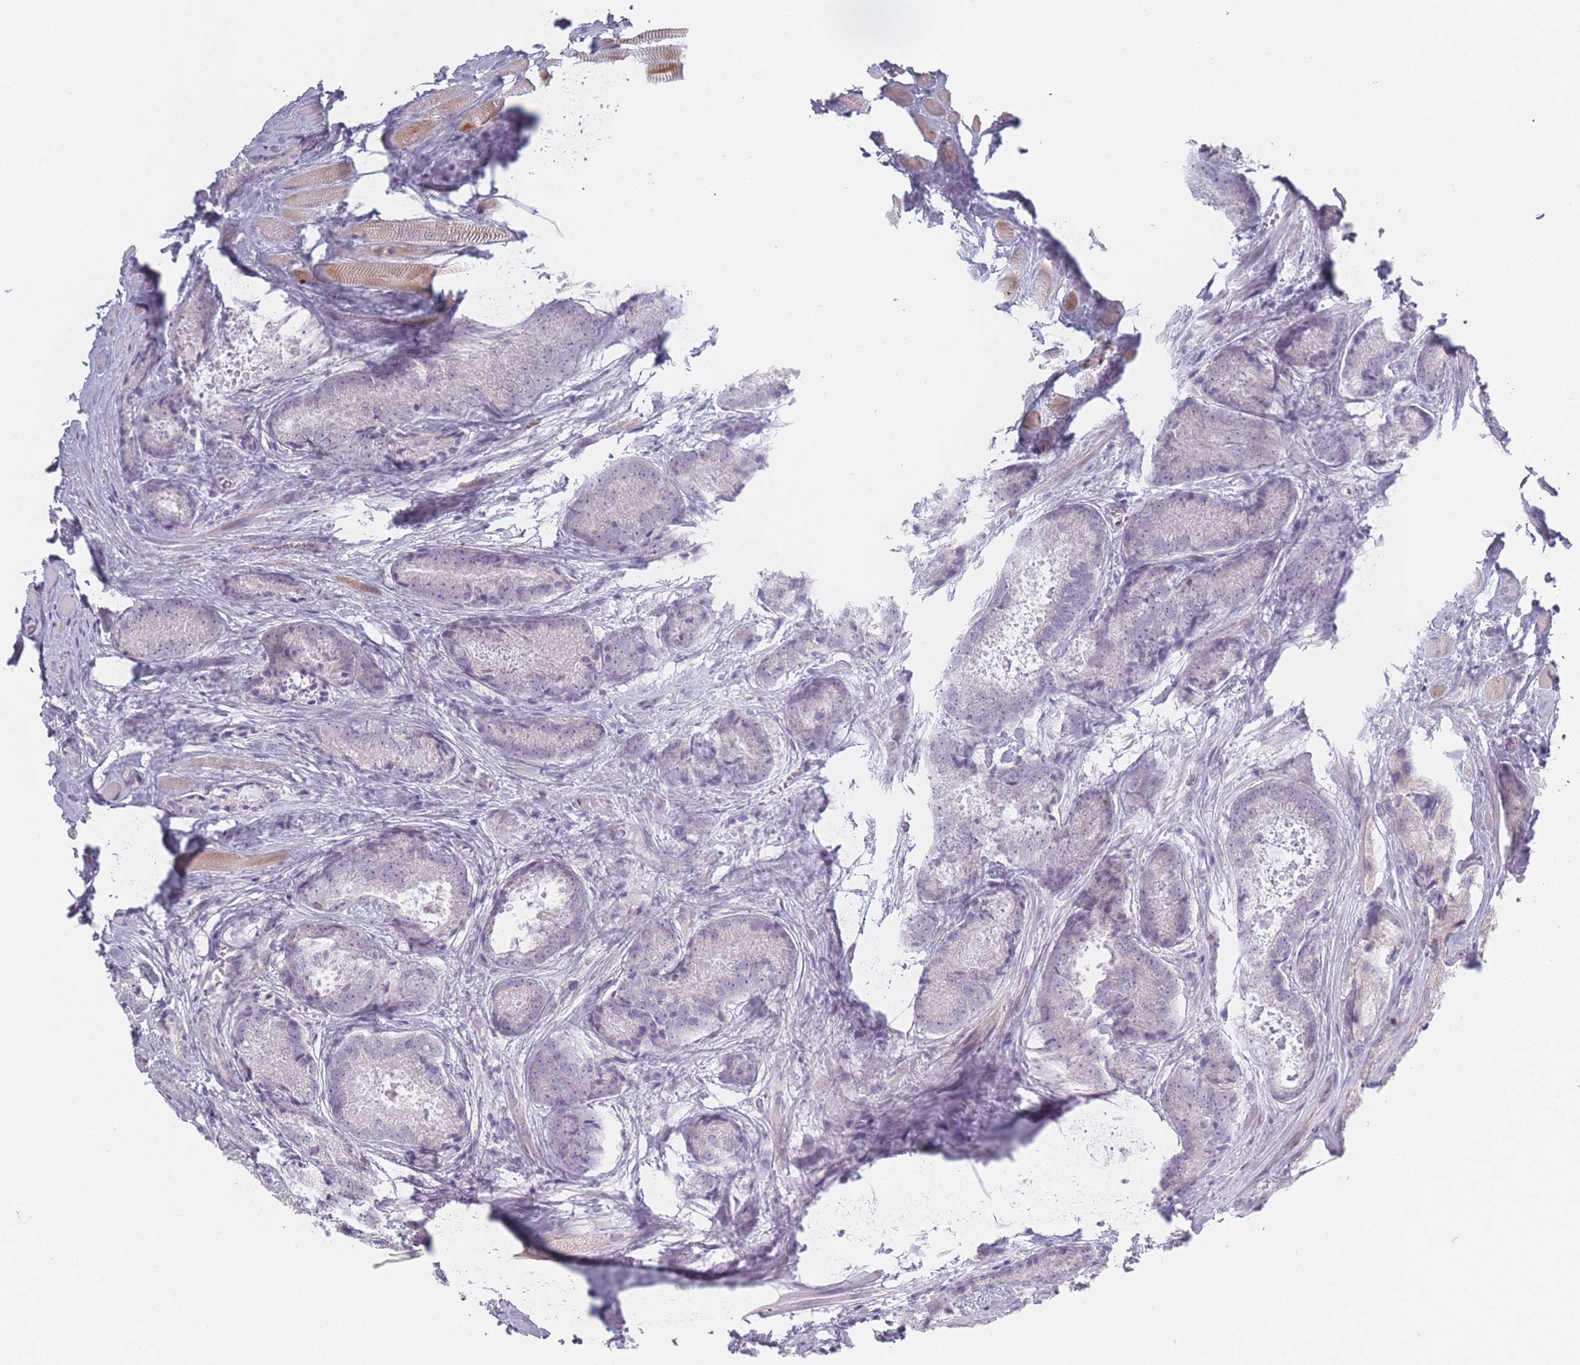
{"staining": {"intensity": "weak", "quantity": "<25%", "location": "cytoplasmic/membranous"}, "tissue": "prostate cancer", "cell_type": "Tumor cells", "image_type": "cancer", "snomed": [{"axis": "morphology", "description": "Adenocarcinoma, Low grade"}, {"axis": "topography", "description": "Prostate"}], "caption": "The histopathology image displays no significant staining in tumor cells of prostate cancer (low-grade adenocarcinoma). The staining is performed using DAB (3,3'-diaminobenzidine) brown chromogen with nuclei counter-stained in using hematoxylin.", "gene": "RASL10B", "patient": {"sex": "male", "age": 68}}